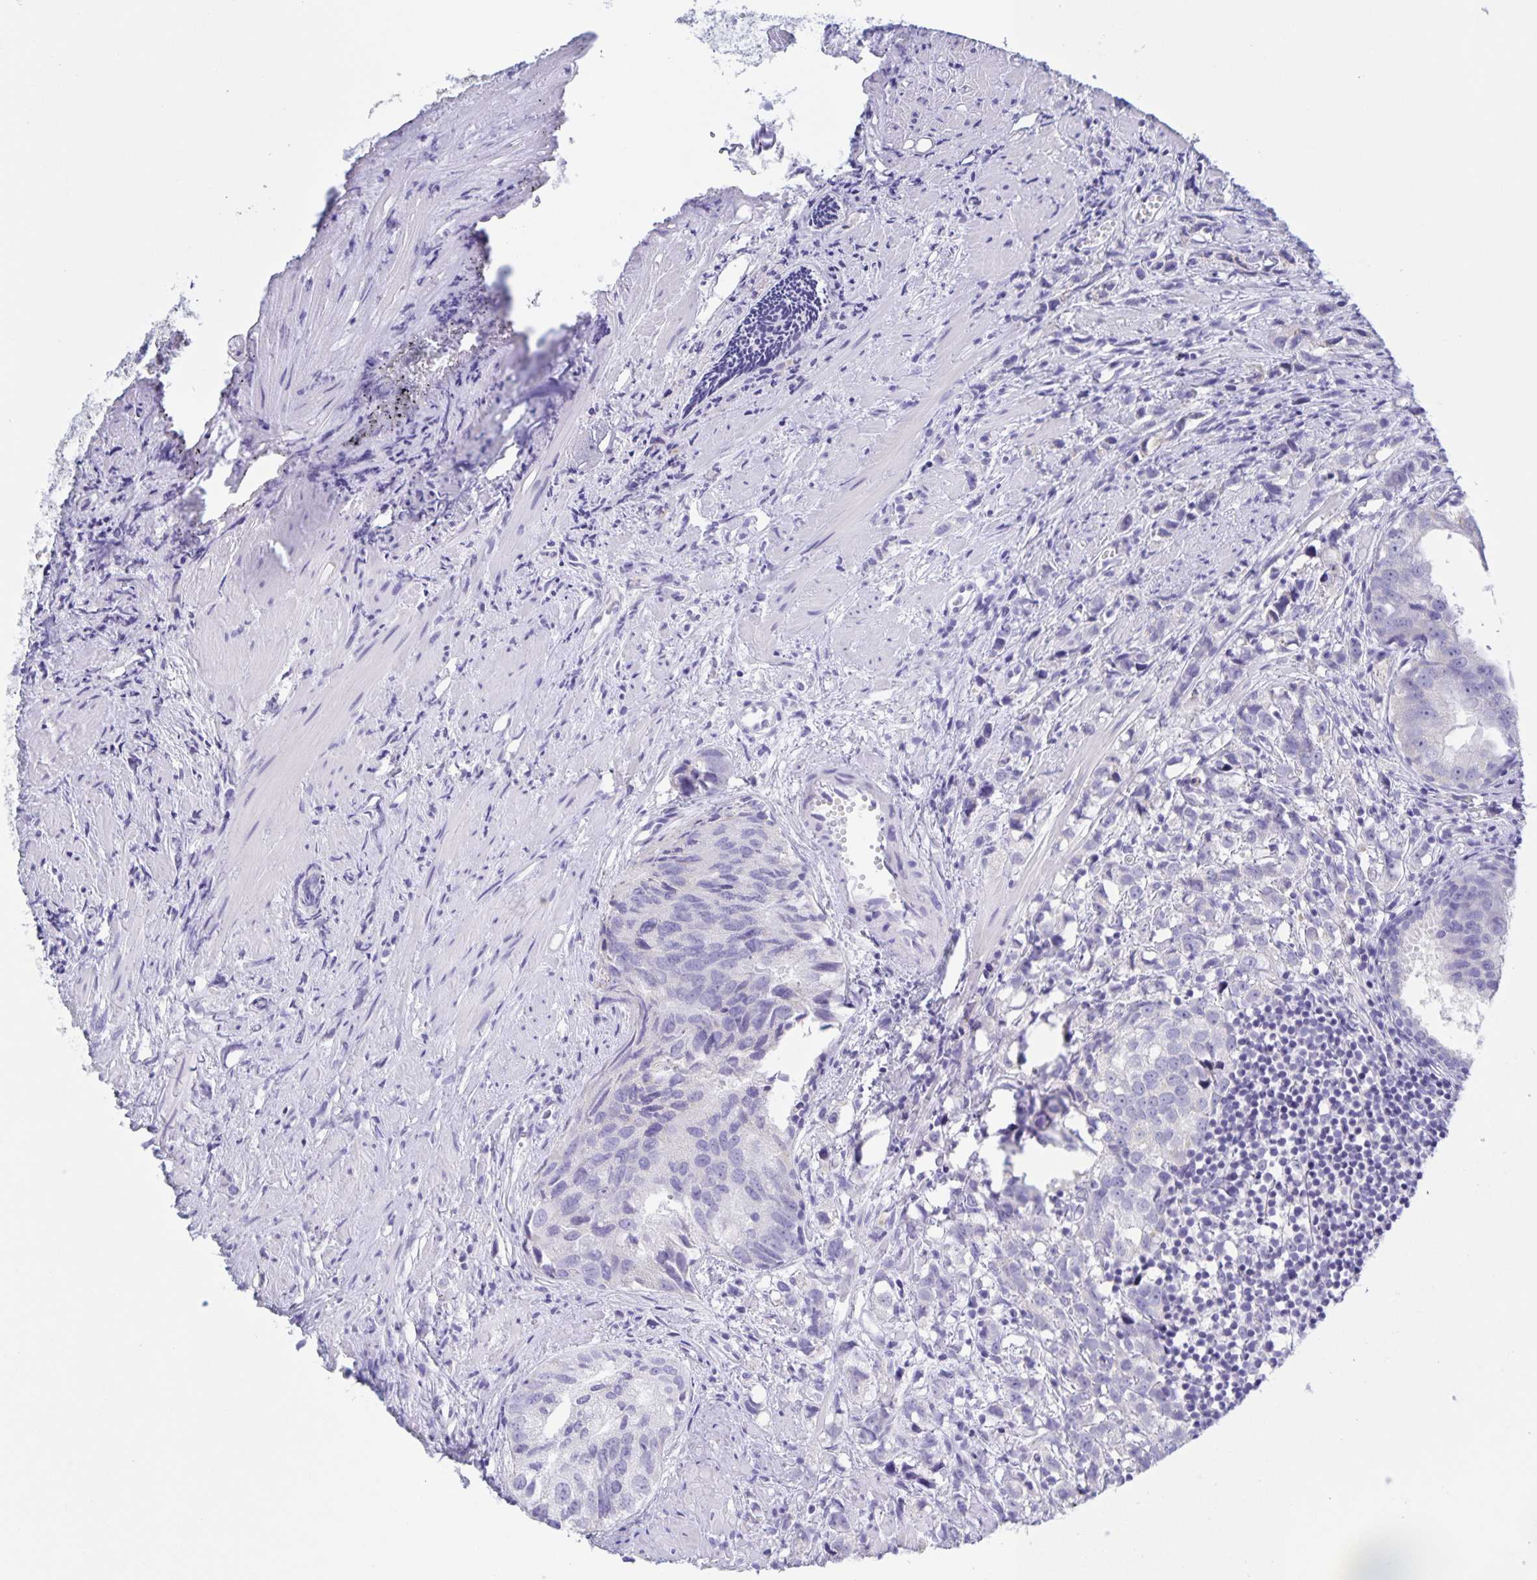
{"staining": {"intensity": "negative", "quantity": "none", "location": "none"}, "tissue": "prostate cancer", "cell_type": "Tumor cells", "image_type": "cancer", "snomed": [{"axis": "morphology", "description": "Adenocarcinoma, High grade"}, {"axis": "topography", "description": "Prostate"}], "caption": "IHC of human adenocarcinoma (high-grade) (prostate) demonstrates no positivity in tumor cells.", "gene": "CATSPER4", "patient": {"sex": "male", "age": 58}}